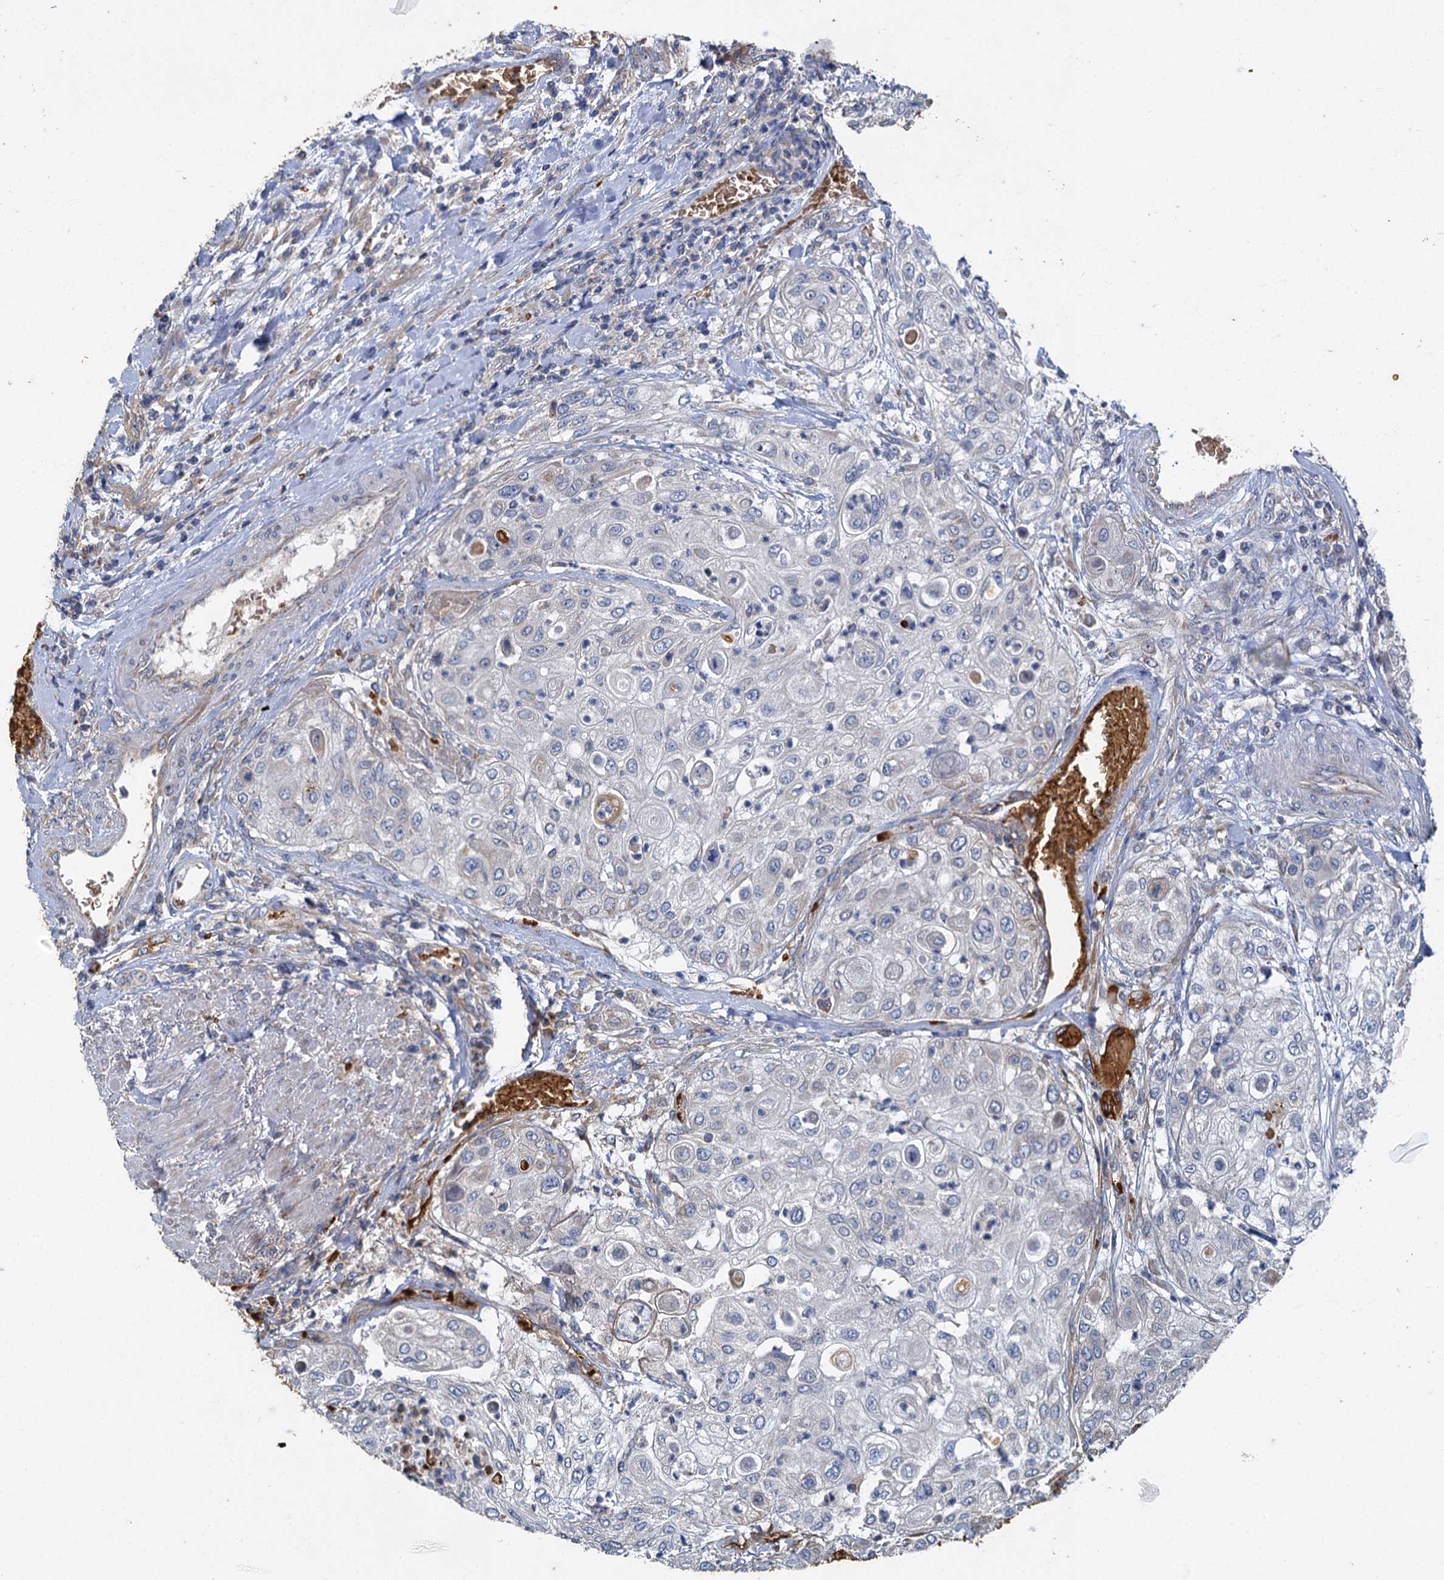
{"staining": {"intensity": "negative", "quantity": "none", "location": "none"}, "tissue": "urothelial cancer", "cell_type": "Tumor cells", "image_type": "cancer", "snomed": [{"axis": "morphology", "description": "Urothelial carcinoma, High grade"}, {"axis": "topography", "description": "Urinary bladder"}], "caption": "High magnification brightfield microscopy of urothelial carcinoma (high-grade) stained with DAB (brown) and counterstained with hematoxylin (blue): tumor cells show no significant positivity.", "gene": "BCS1L", "patient": {"sex": "female", "age": 79}}